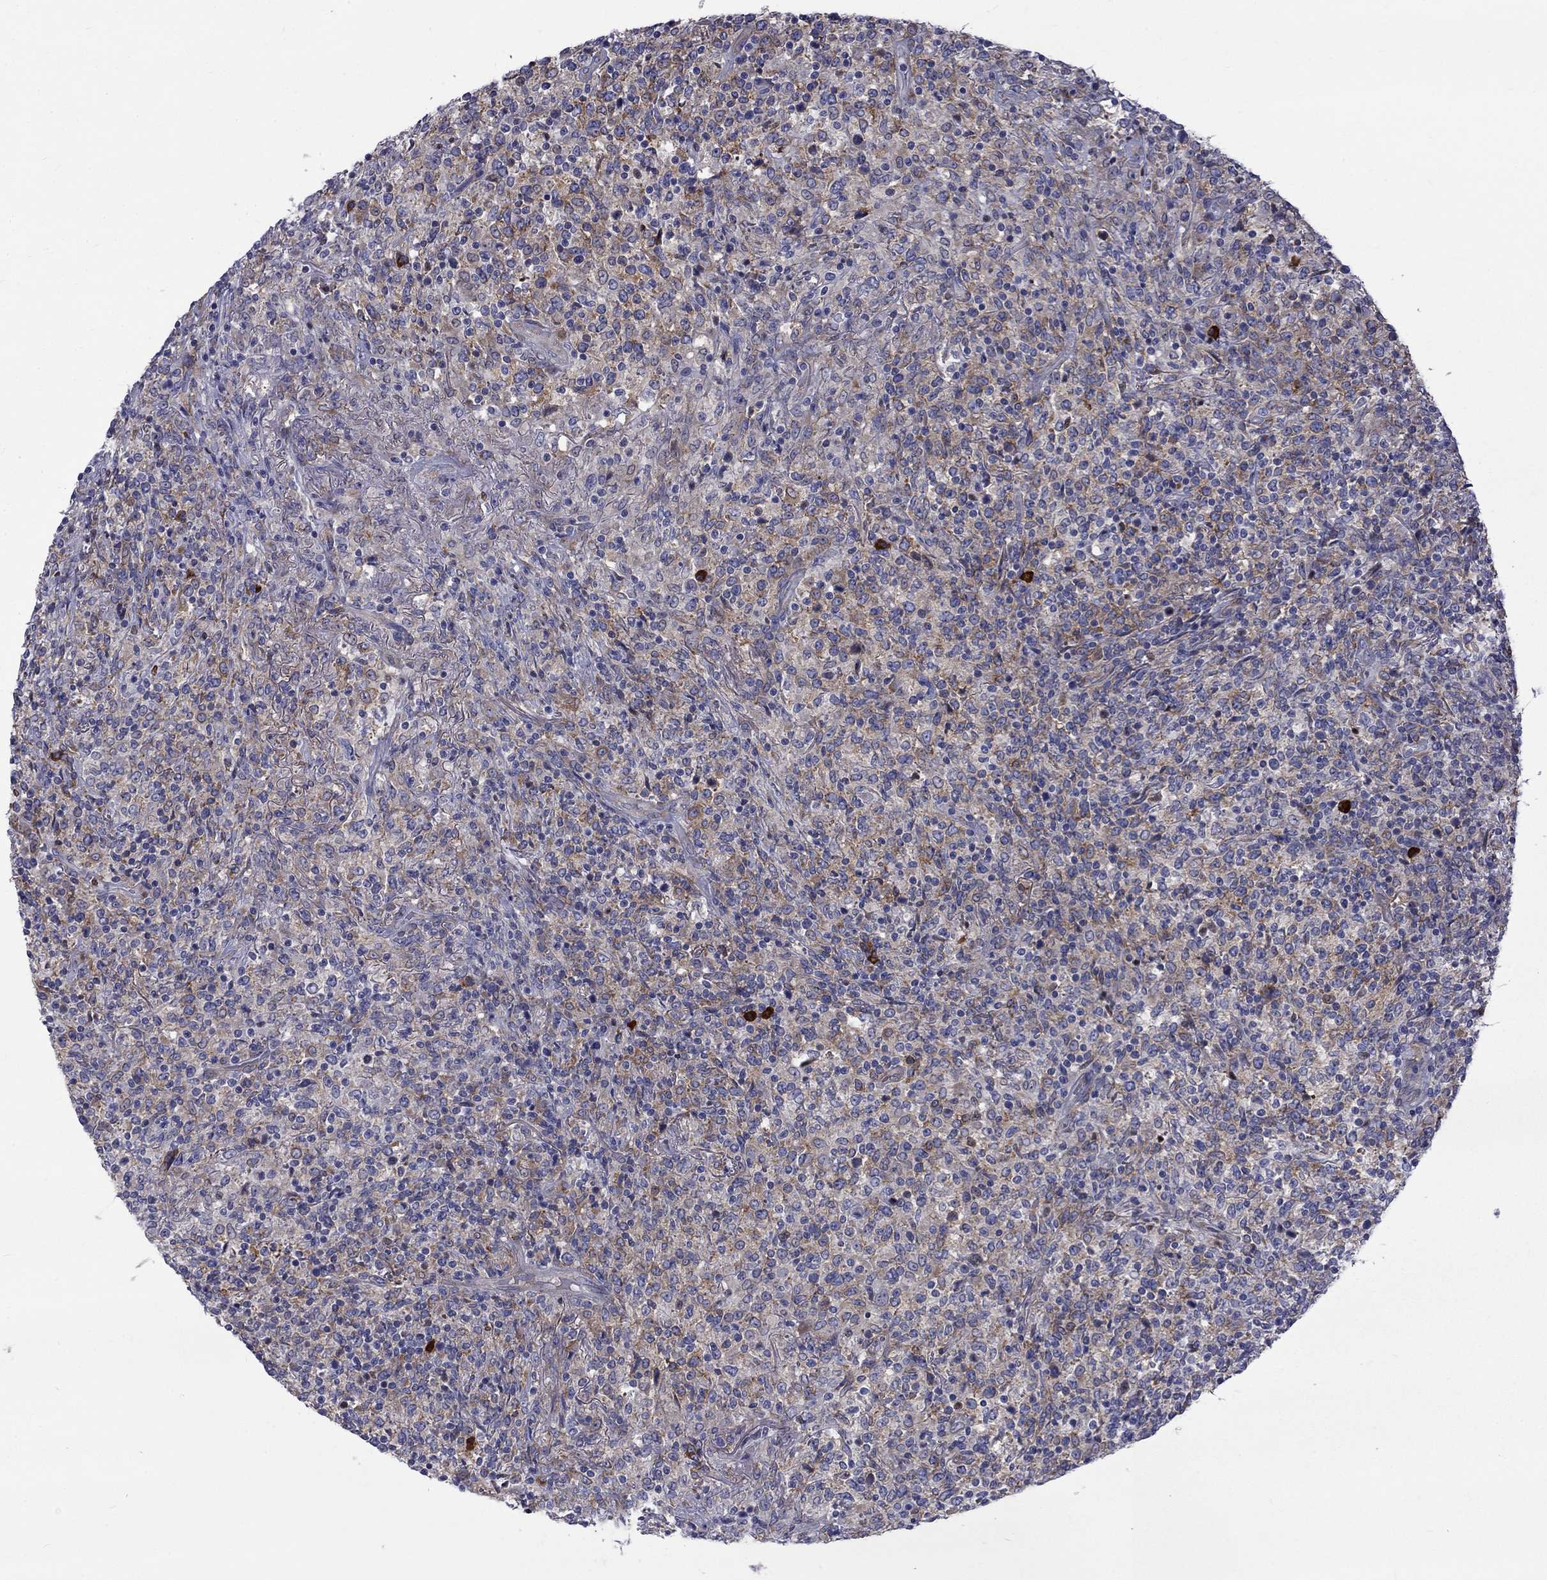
{"staining": {"intensity": "negative", "quantity": "none", "location": "none"}, "tissue": "lymphoma", "cell_type": "Tumor cells", "image_type": "cancer", "snomed": [{"axis": "morphology", "description": "Malignant lymphoma, non-Hodgkin's type, High grade"}, {"axis": "topography", "description": "Lung"}], "caption": "High magnification brightfield microscopy of malignant lymphoma, non-Hodgkin's type (high-grade) stained with DAB (brown) and counterstained with hematoxylin (blue): tumor cells show no significant positivity. (Stains: DAB (3,3'-diaminobenzidine) IHC with hematoxylin counter stain, Microscopy: brightfield microscopy at high magnification).", "gene": "PABPC4", "patient": {"sex": "male", "age": 79}}